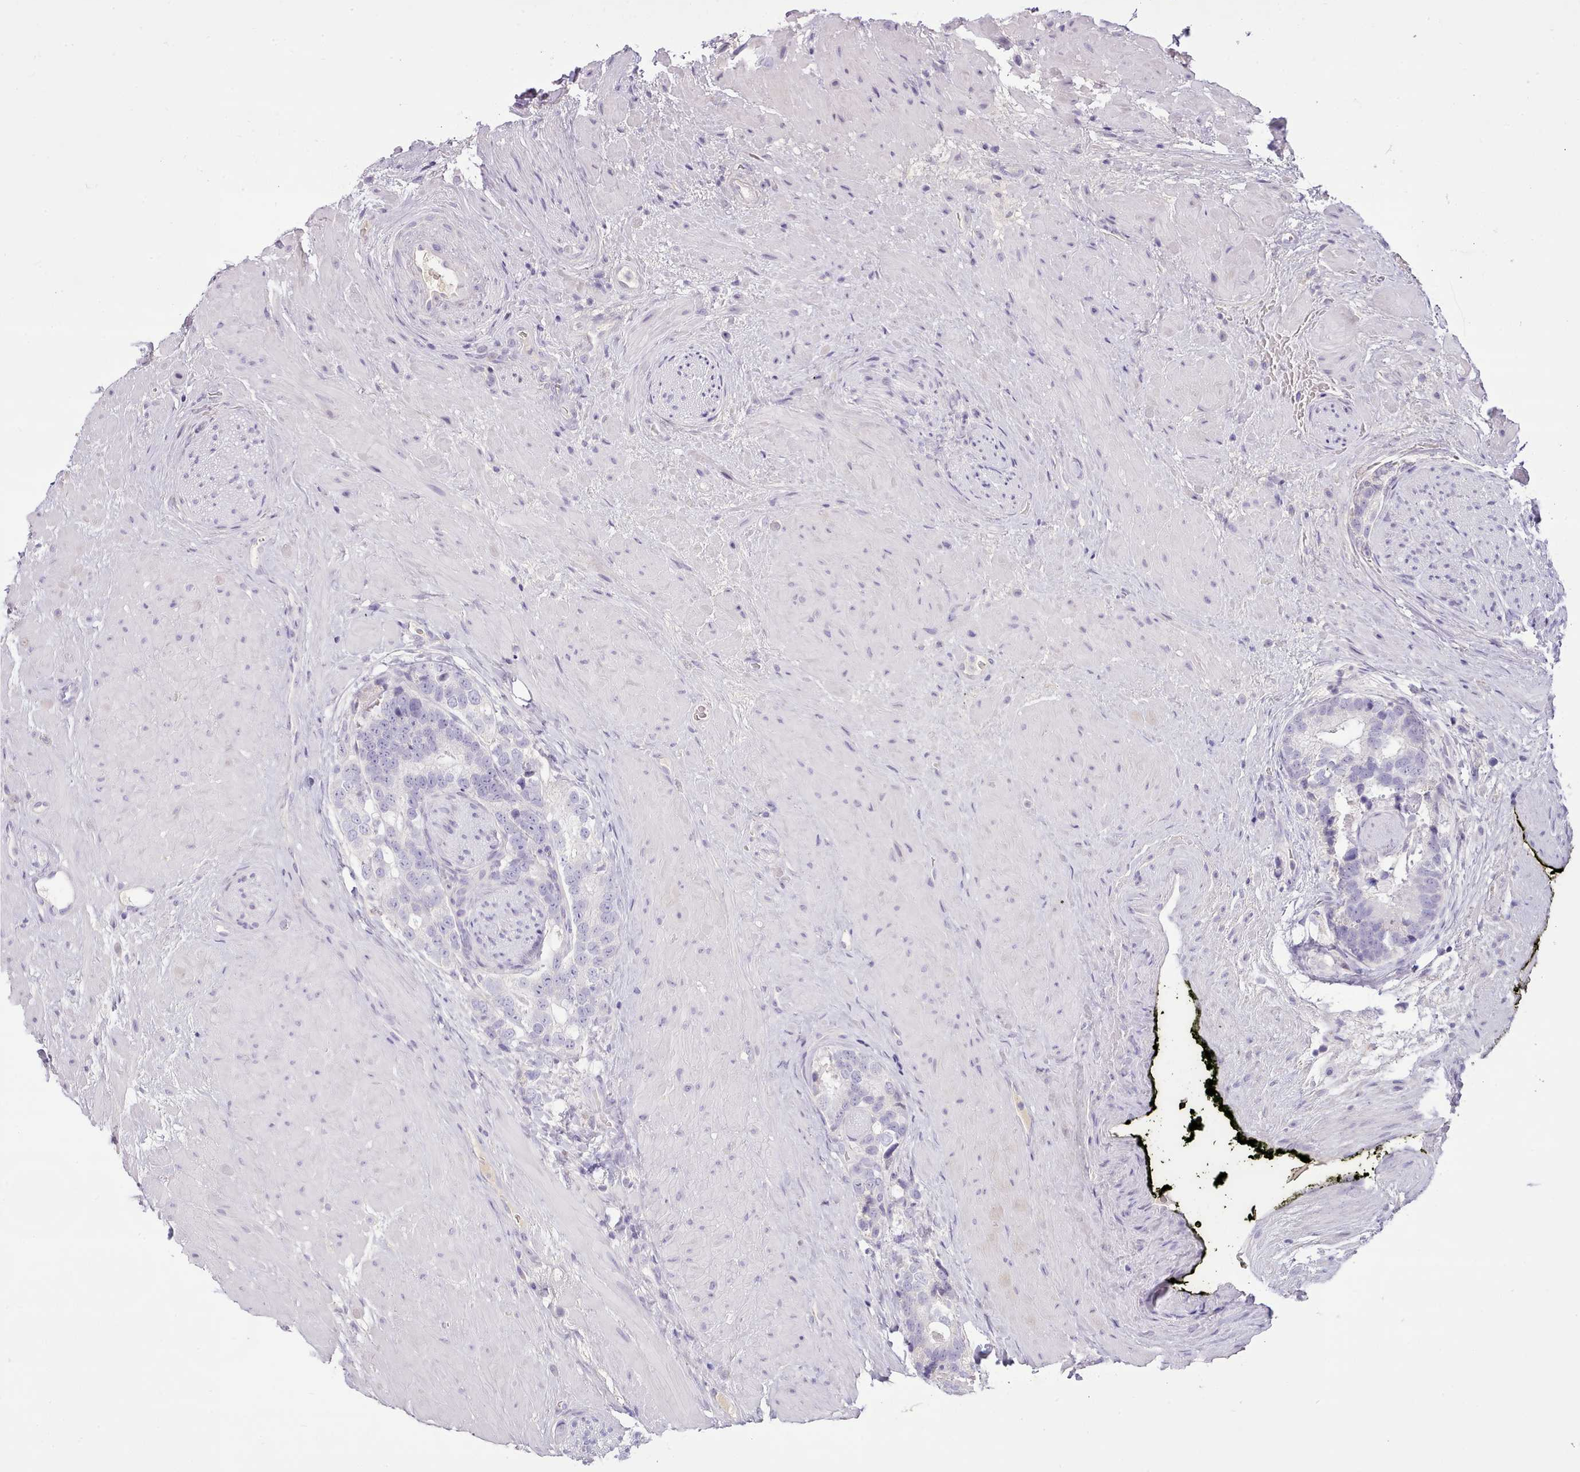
{"staining": {"intensity": "negative", "quantity": "none", "location": "none"}, "tissue": "prostate cancer", "cell_type": "Tumor cells", "image_type": "cancer", "snomed": [{"axis": "morphology", "description": "Adenocarcinoma, High grade"}, {"axis": "topography", "description": "Prostate"}], "caption": "Prostate adenocarcinoma (high-grade) was stained to show a protein in brown. There is no significant positivity in tumor cells.", "gene": "TOX2", "patient": {"sex": "male", "age": 74}}